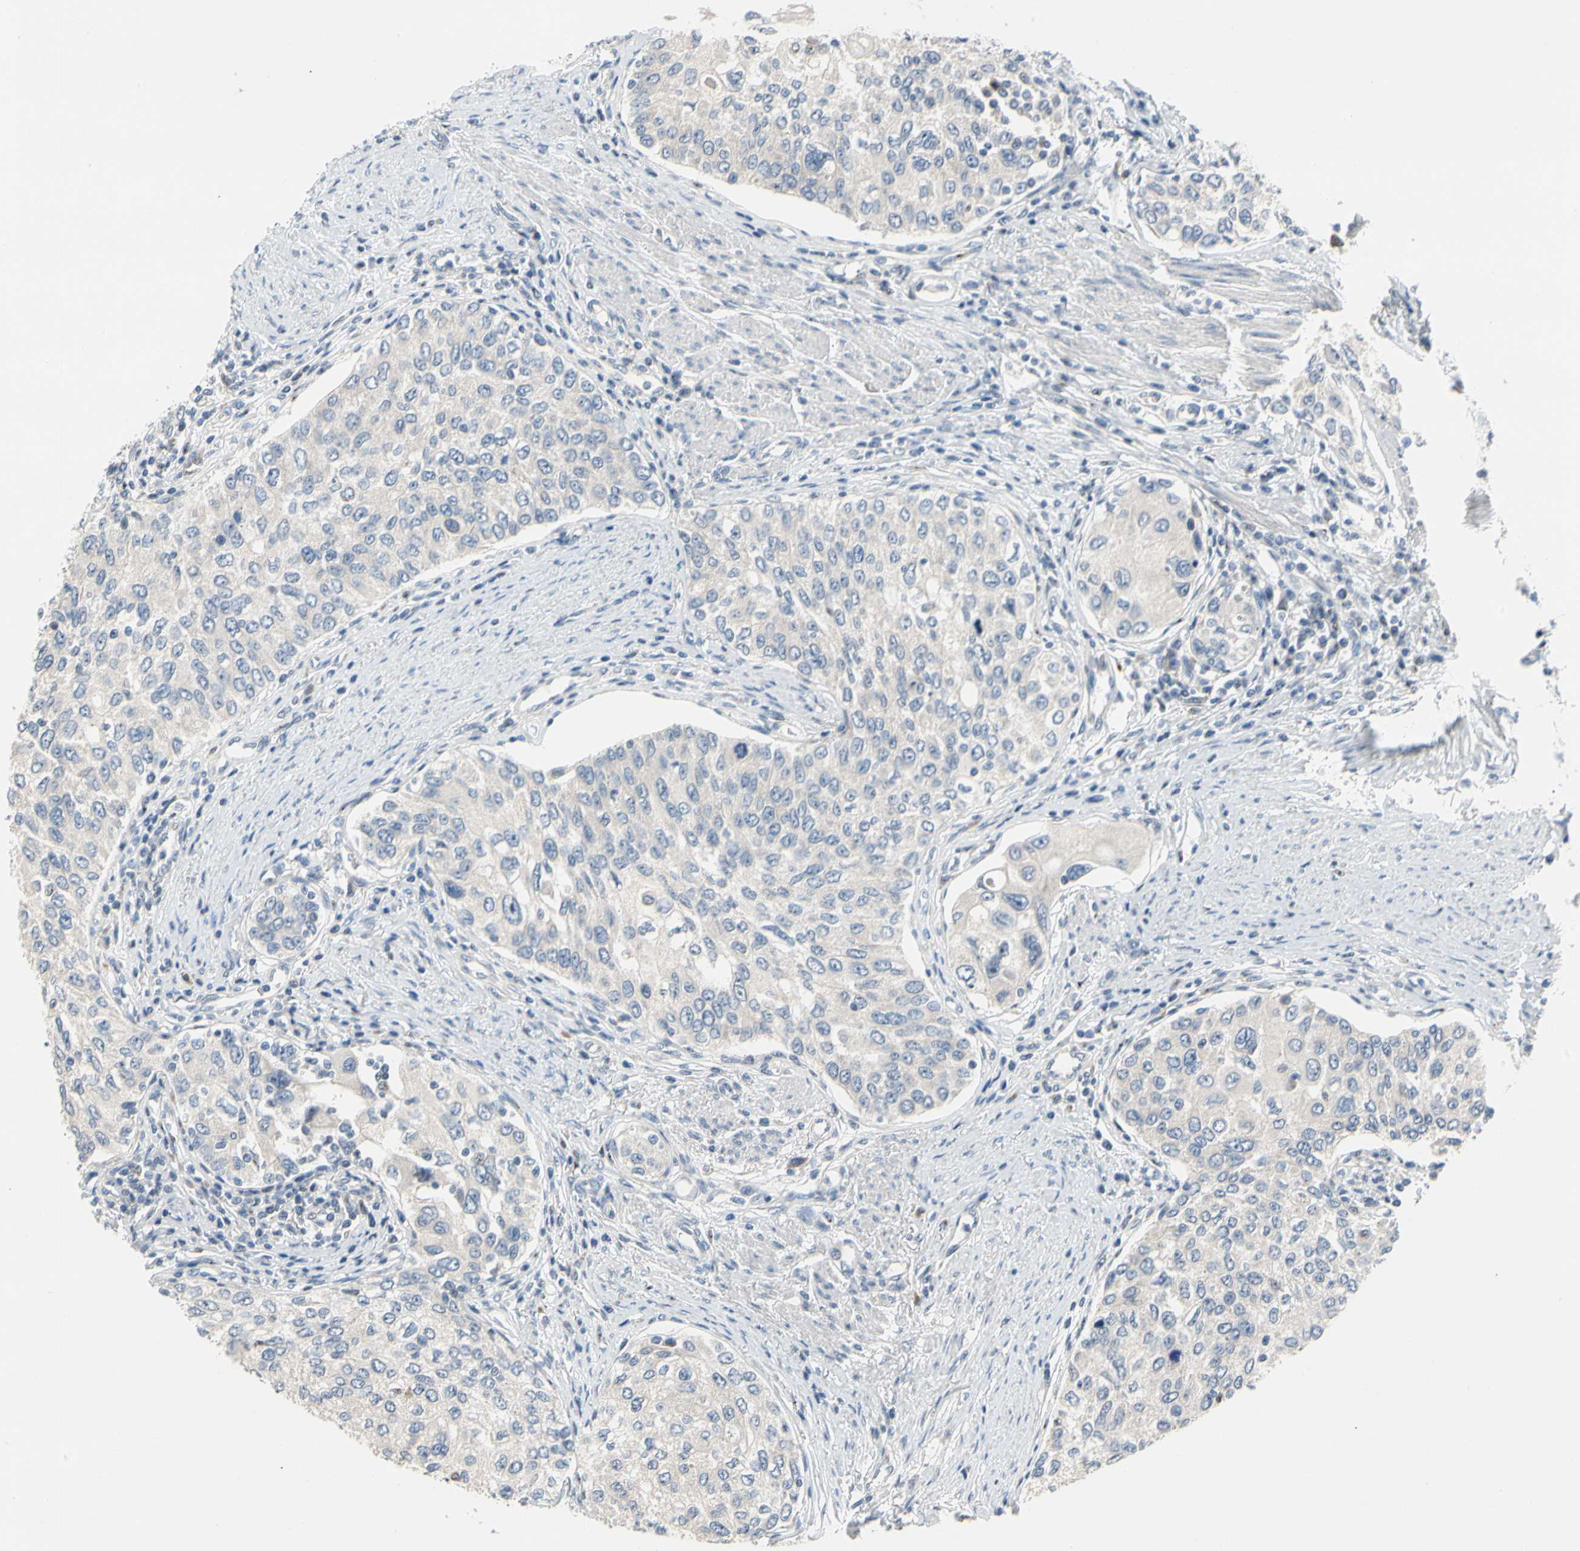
{"staining": {"intensity": "negative", "quantity": "none", "location": "none"}, "tissue": "urothelial cancer", "cell_type": "Tumor cells", "image_type": "cancer", "snomed": [{"axis": "morphology", "description": "Urothelial carcinoma, High grade"}, {"axis": "topography", "description": "Urinary bladder"}], "caption": "Immunohistochemistry (IHC) of urothelial carcinoma (high-grade) demonstrates no positivity in tumor cells.", "gene": "NFASC", "patient": {"sex": "female", "age": 56}}